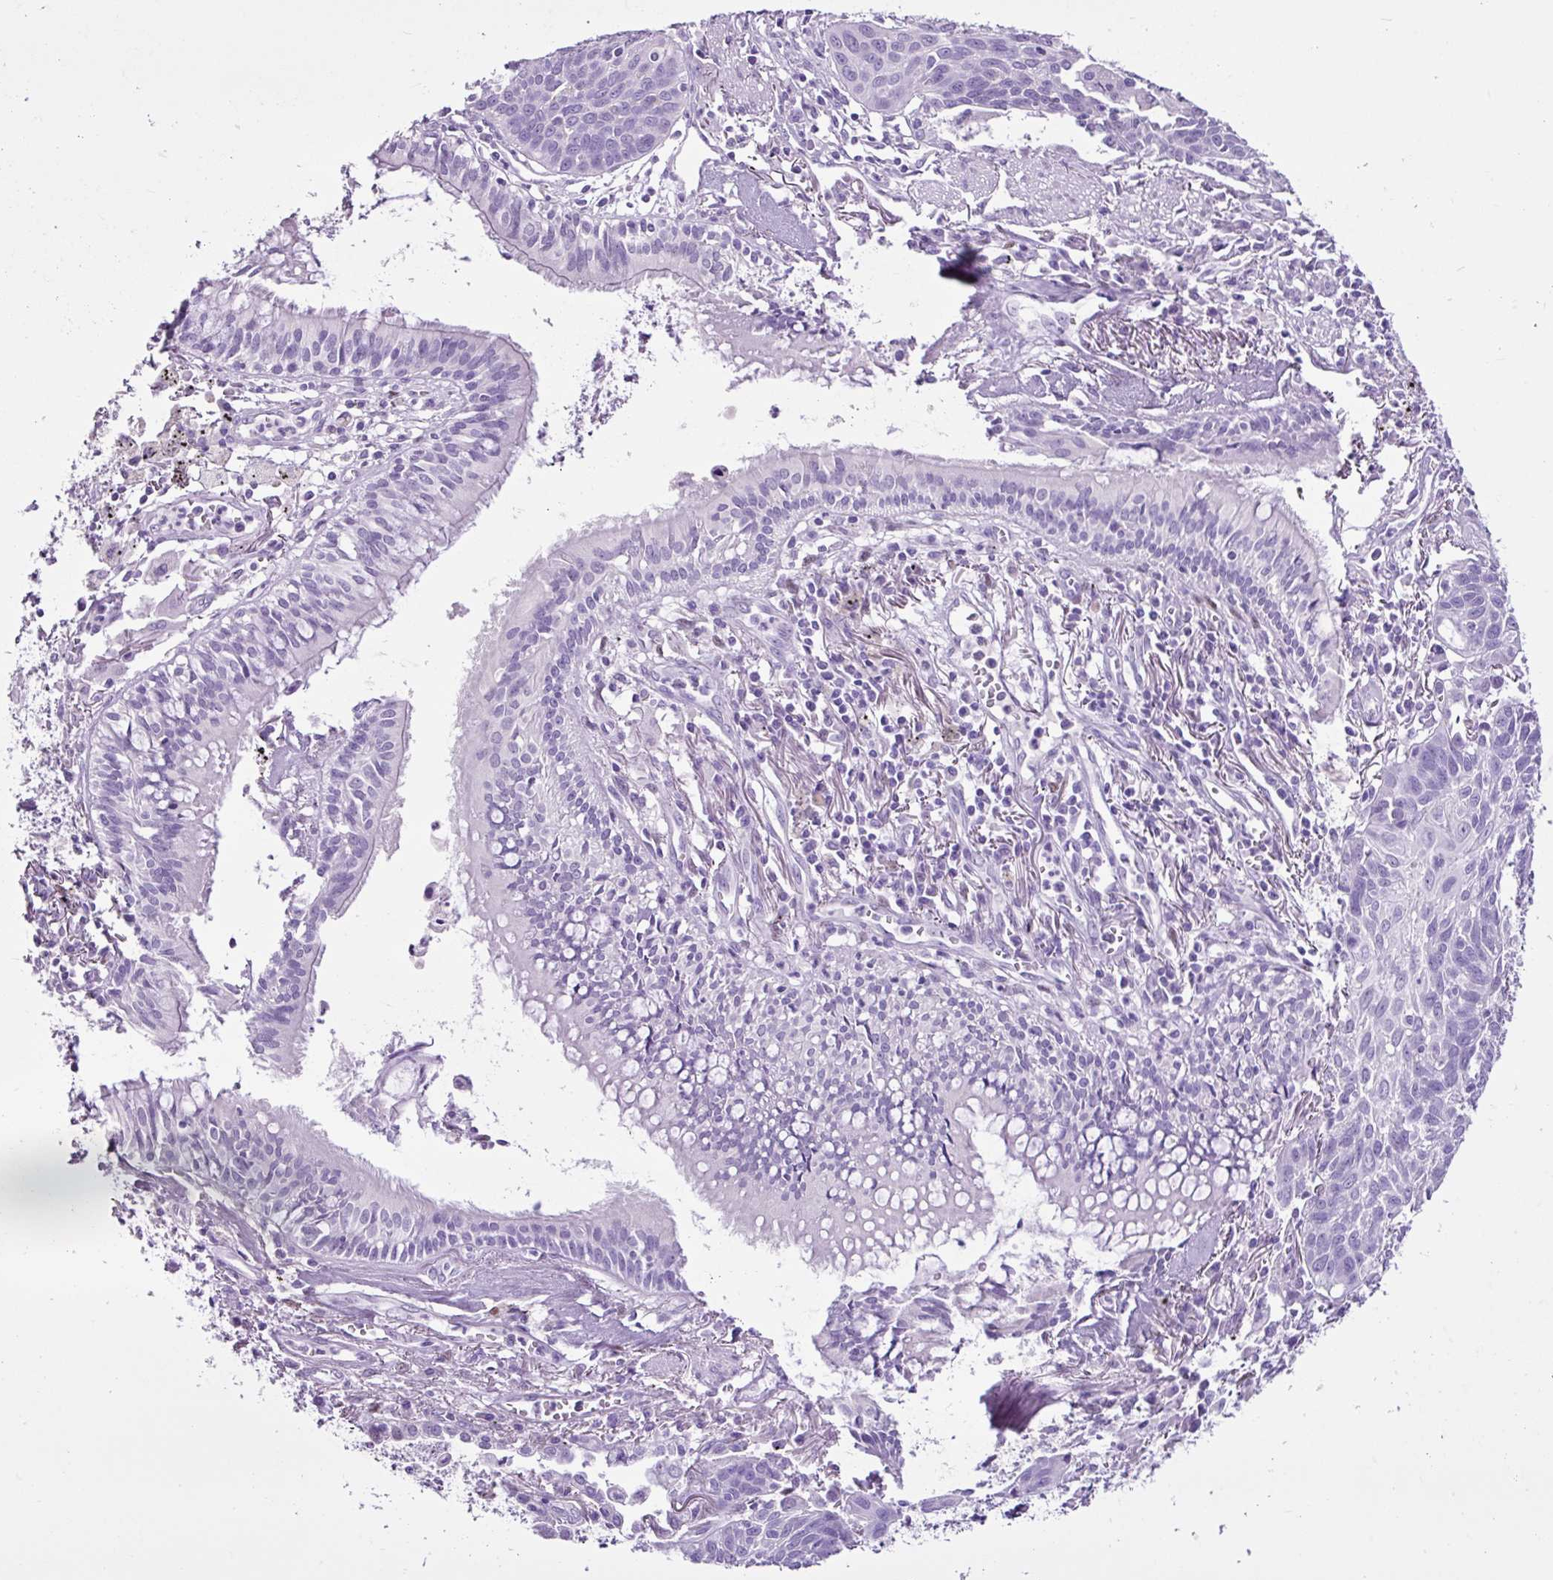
{"staining": {"intensity": "negative", "quantity": "none", "location": "none"}, "tissue": "lung cancer", "cell_type": "Tumor cells", "image_type": "cancer", "snomed": [{"axis": "morphology", "description": "Squamous cell carcinoma, NOS"}, {"axis": "topography", "description": "Lung"}], "caption": "This is an immunohistochemistry (IHC) photomicrograph of lung squamous cell carcinoma. There is no expression in tumor cells.", "gene": "PGR", "patient": {"sex": "male", "age": 71}}